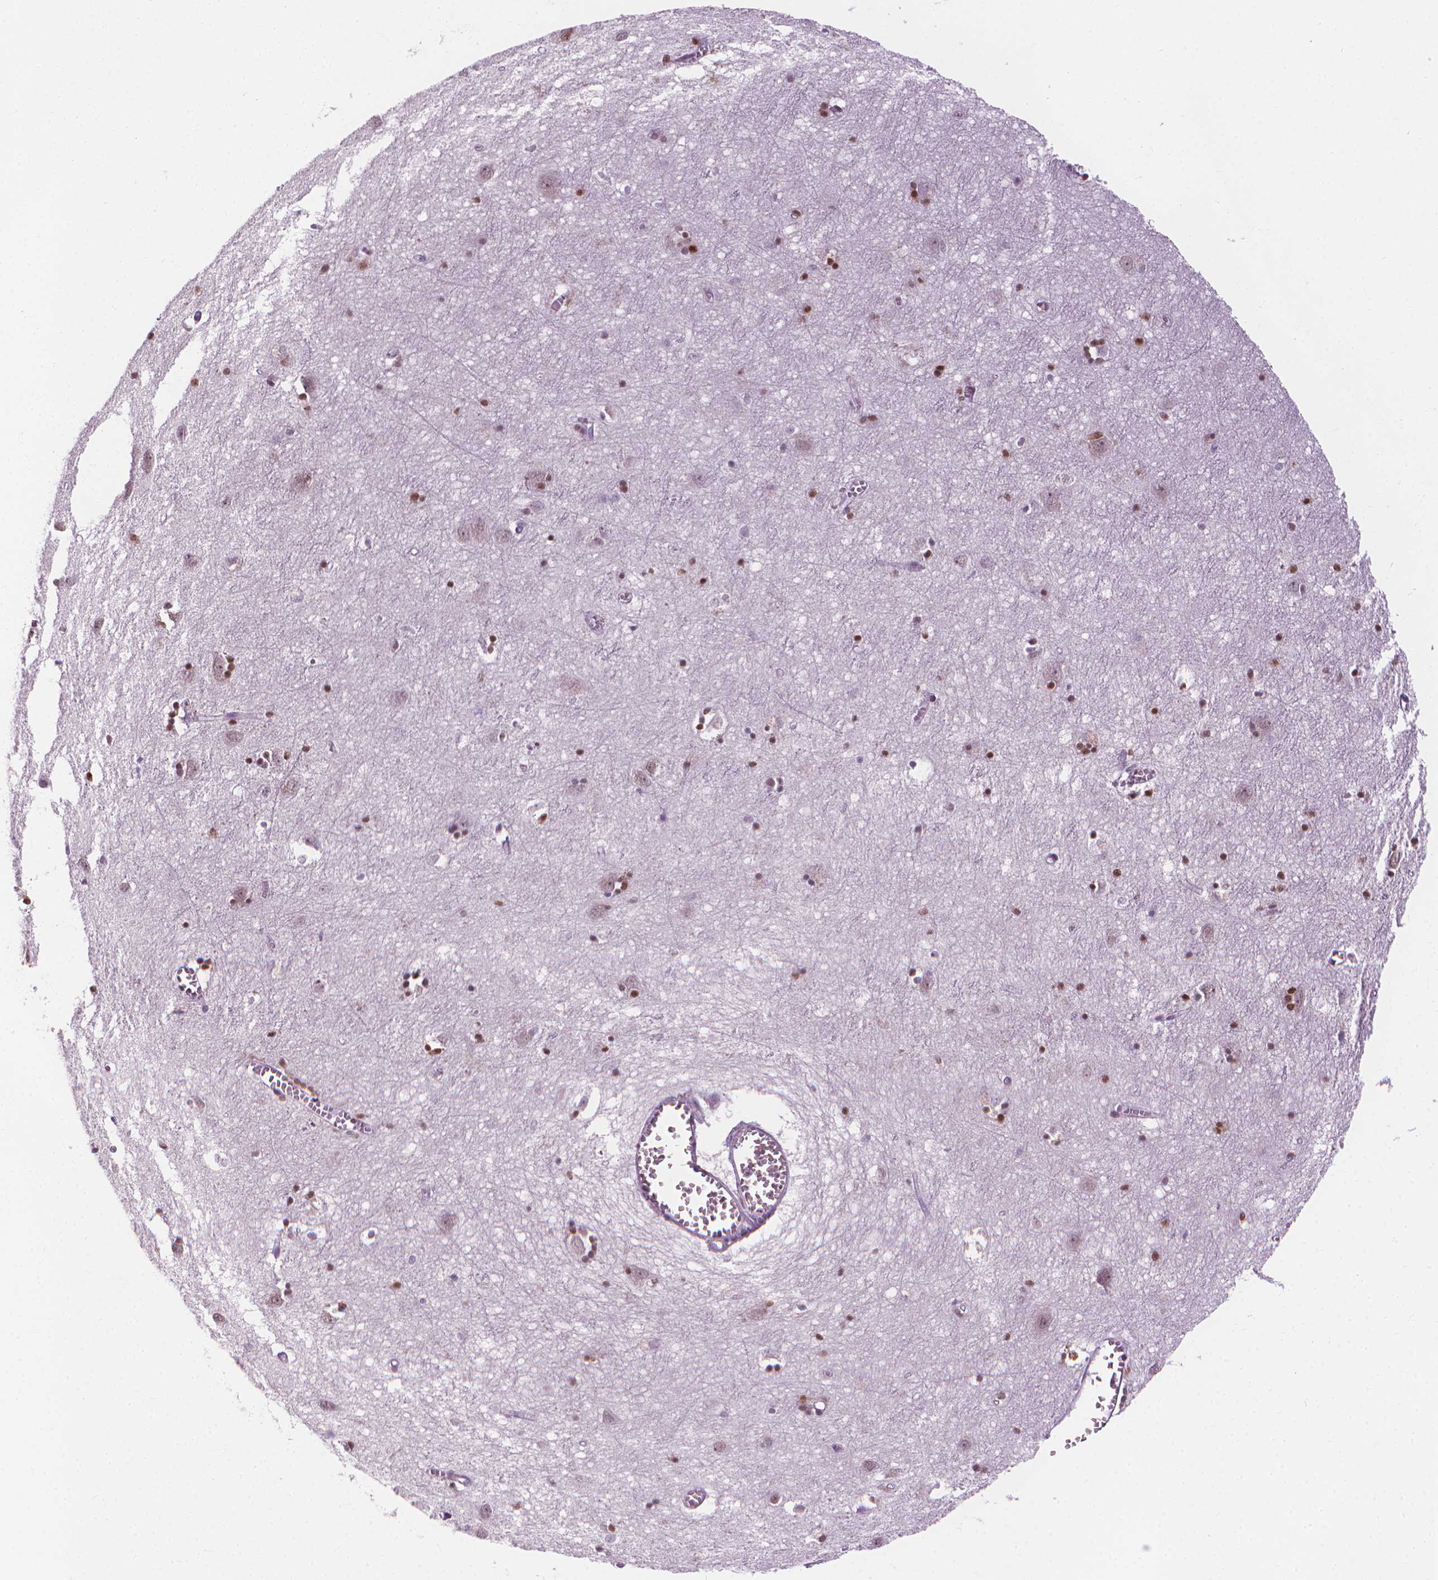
{"staining": {"intensity": "weak", "quantity": "25%-75%", "location": "nuclear"}, "tissue": "cerebral cortex", "cell_type": "Endothelial cells", "image_type": "normal", "snomed": [{"axis": "morphology", "description": "Normal tissue, NOS"}, {"axis": "topography", "description": "Cerebral cortex"}], "caption": "Cerebral cortex stained with a protein marker shows weak staining in endothelial cells.", "gene": "CDKN1C", "patient": {"sex": "male", "age": 70}}